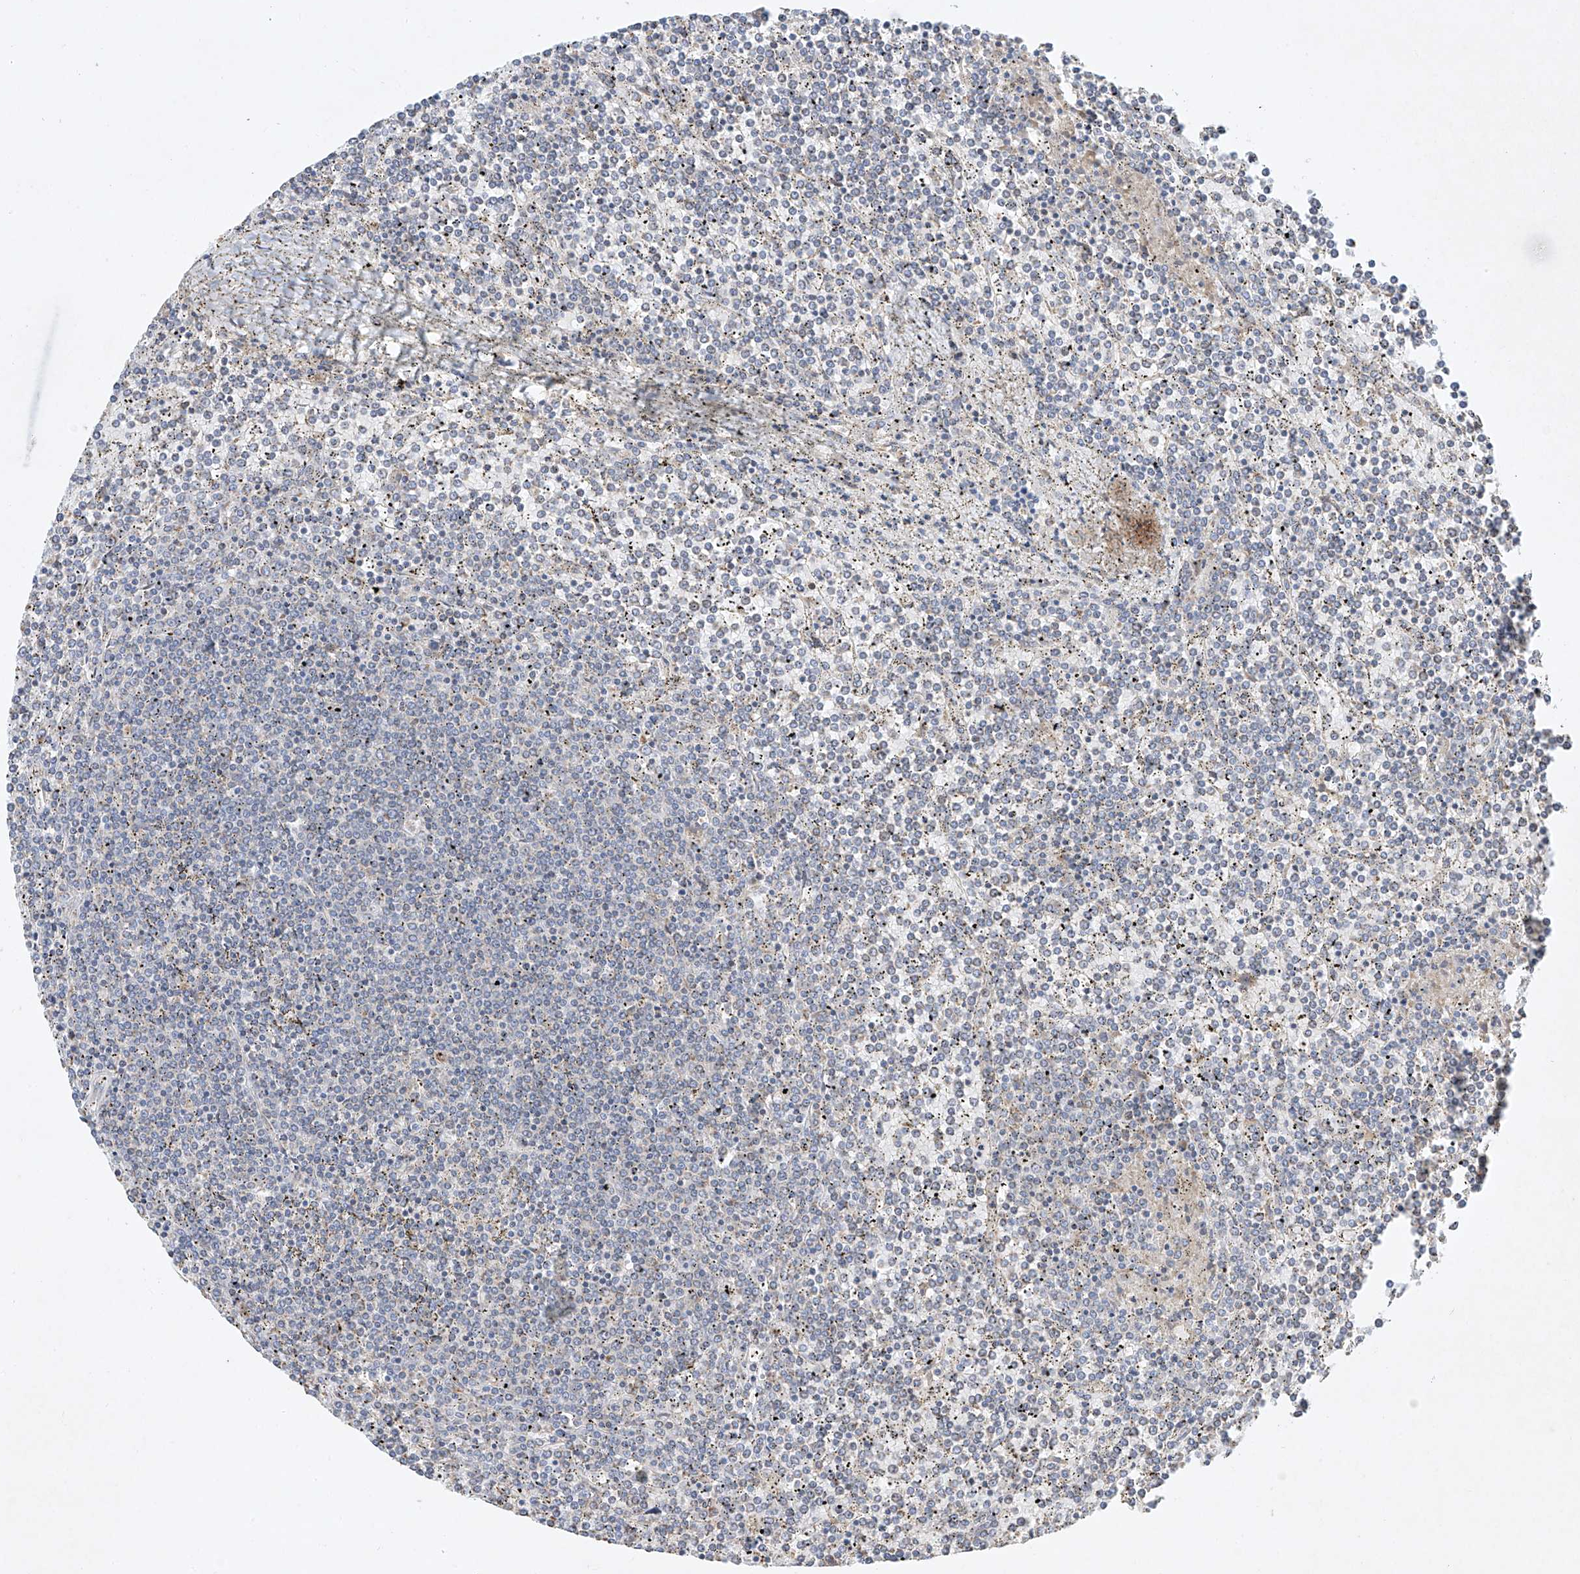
{"staining": {"intensity": "negative", "quantity": "none", "location": "none"}, "tissue": "lymphoma", "cell_type": "Tumor cells", "image_type": "cancer", "snomed": [{"axis": "morphology", "description": "Malignant lymphoma, non-Hodgkin's type, Low grade"}, {"axis": "topography", "description": "Spleen"}], "caption": "A micrograph of human malignant lymphoma, non-Hodgkin's type (low-grade) is negative for staining in tumor cells.", "gene": "SEMA3B", "patient": {"sex": "female", "age": 19}}